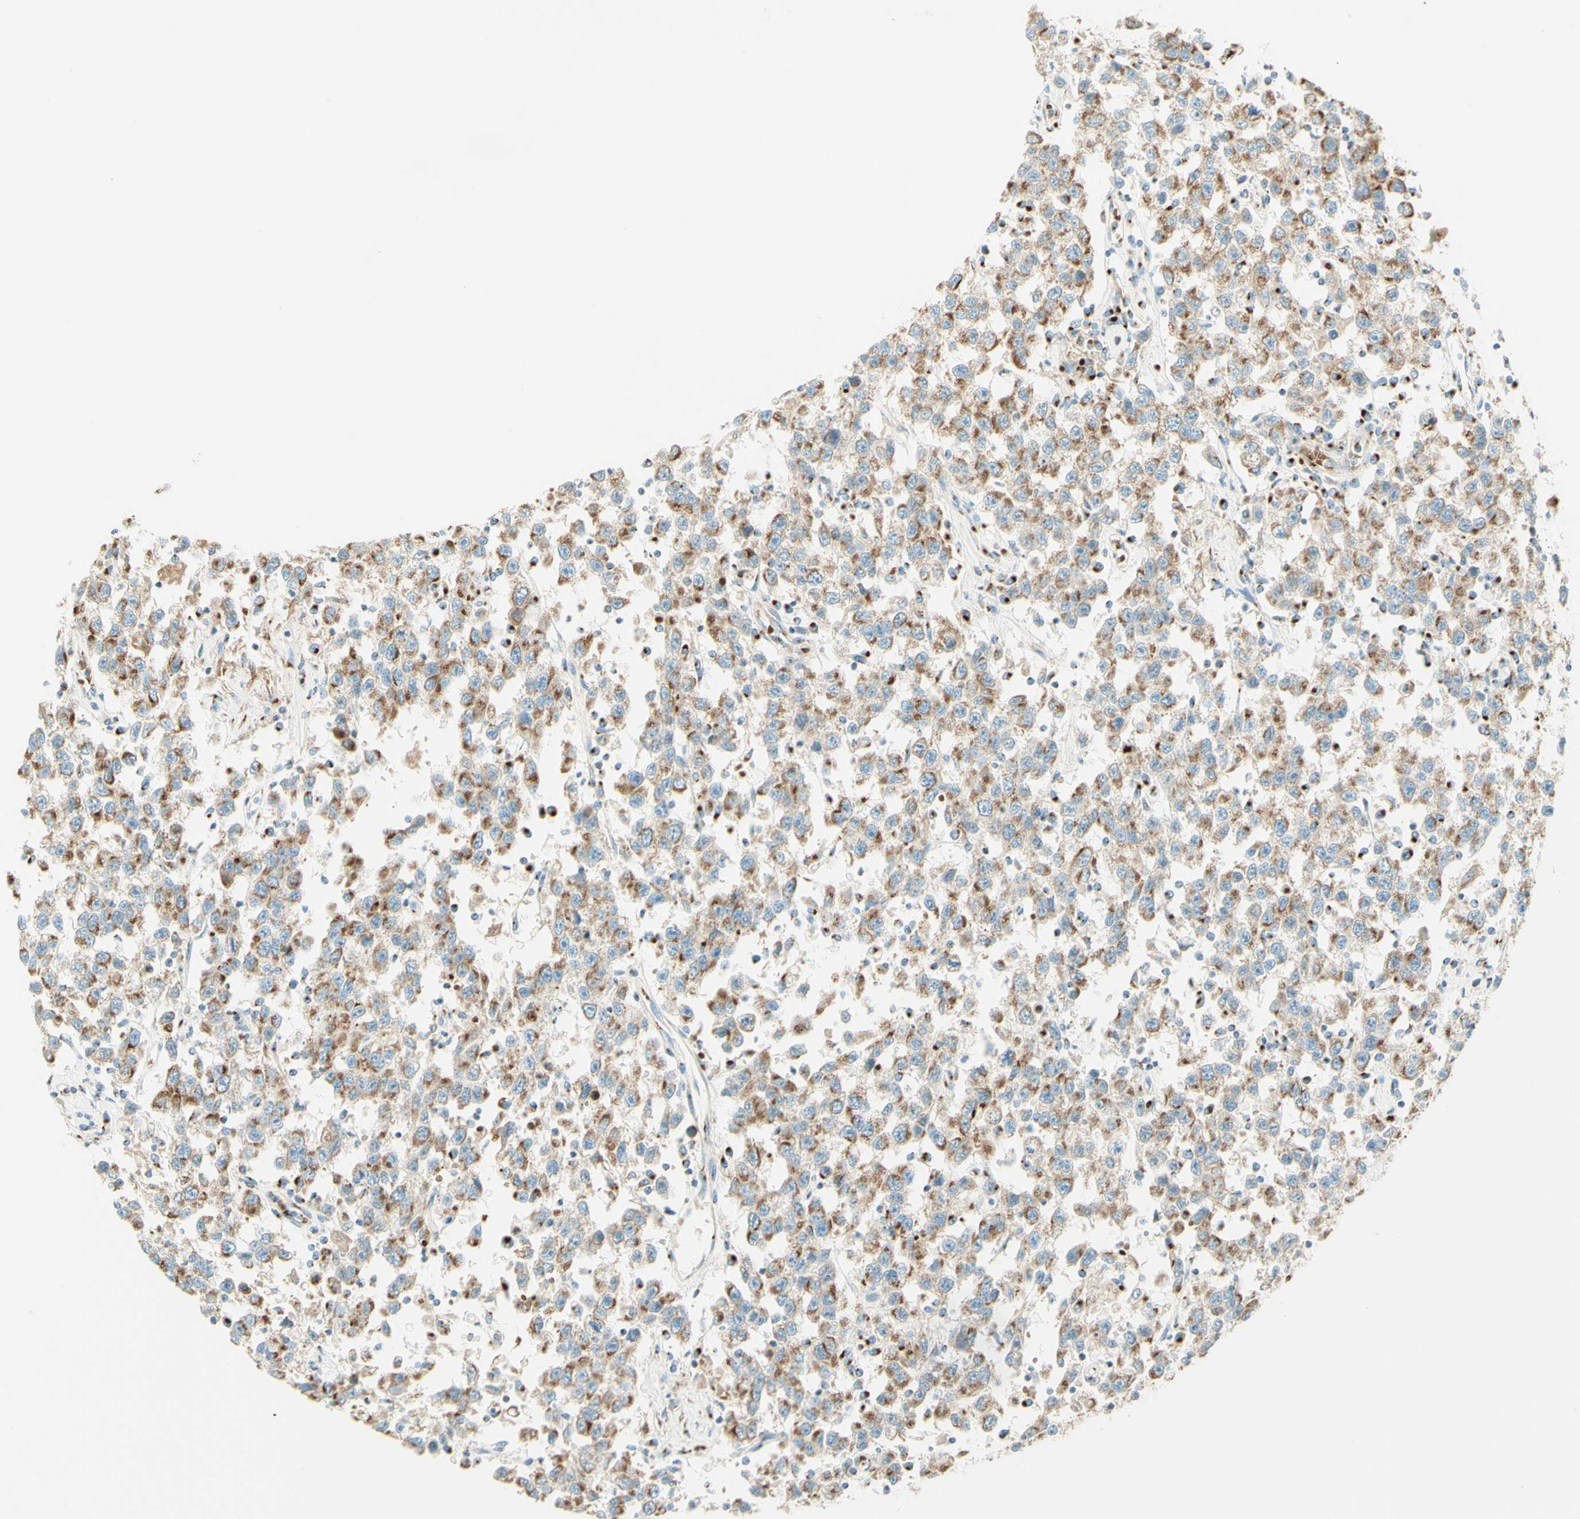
{"staining": {"intensity": "moderate", "quantity": ">75%", "location": "cytoplasmic/membranous"}, "tissue": "testis cancer", "cell_type": "Tumor cells", "image_type": "cancer", "snomed": [{"axis": "morphology", "description": "Seminoma, NOS"}, {"axis": "topography", "description": "Testis"}], "caption": "Testis cancer tissue displays moderate cytoplasmic/membranous positivity in about >75% of tumor cells", "gene": "GOLGB1", "patient": {"sex": "male", "age": 41}}